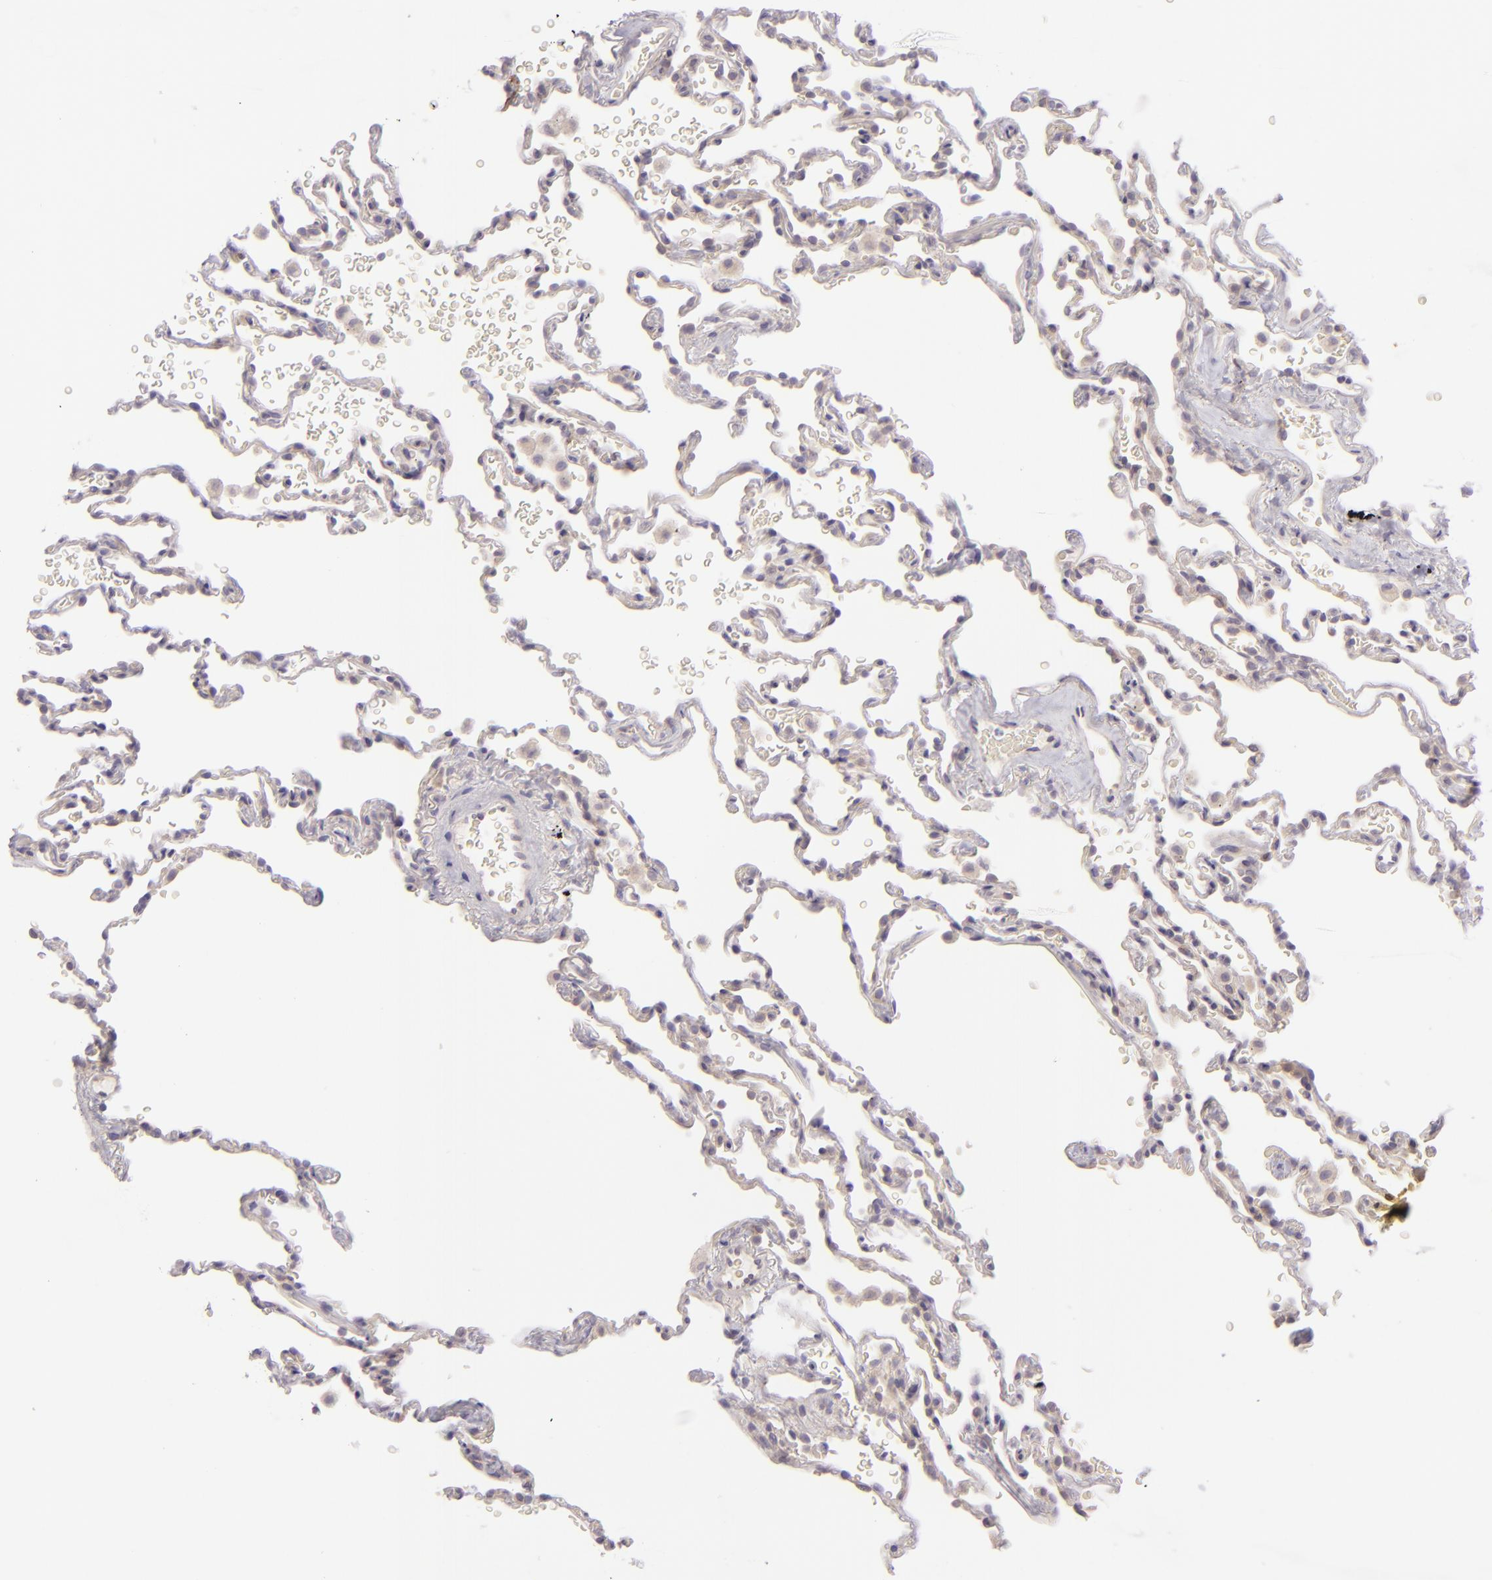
{"staining": {"intensity": "negative", "quantity": "none", "location": "none"}, "tissue": "lung", "cell_type": "Alveolar cells", "image_type": "normal", "snomed": [{"axis": "morphology", "description": "Normal tissue, NOS"}, {"axis": "topography", "description": "Lung"}], "caption": "Alveolar cells show no significant expression in benign lung.", "gene": "ZC3H7B", "patient": {"sex": "male", "age": 59}}